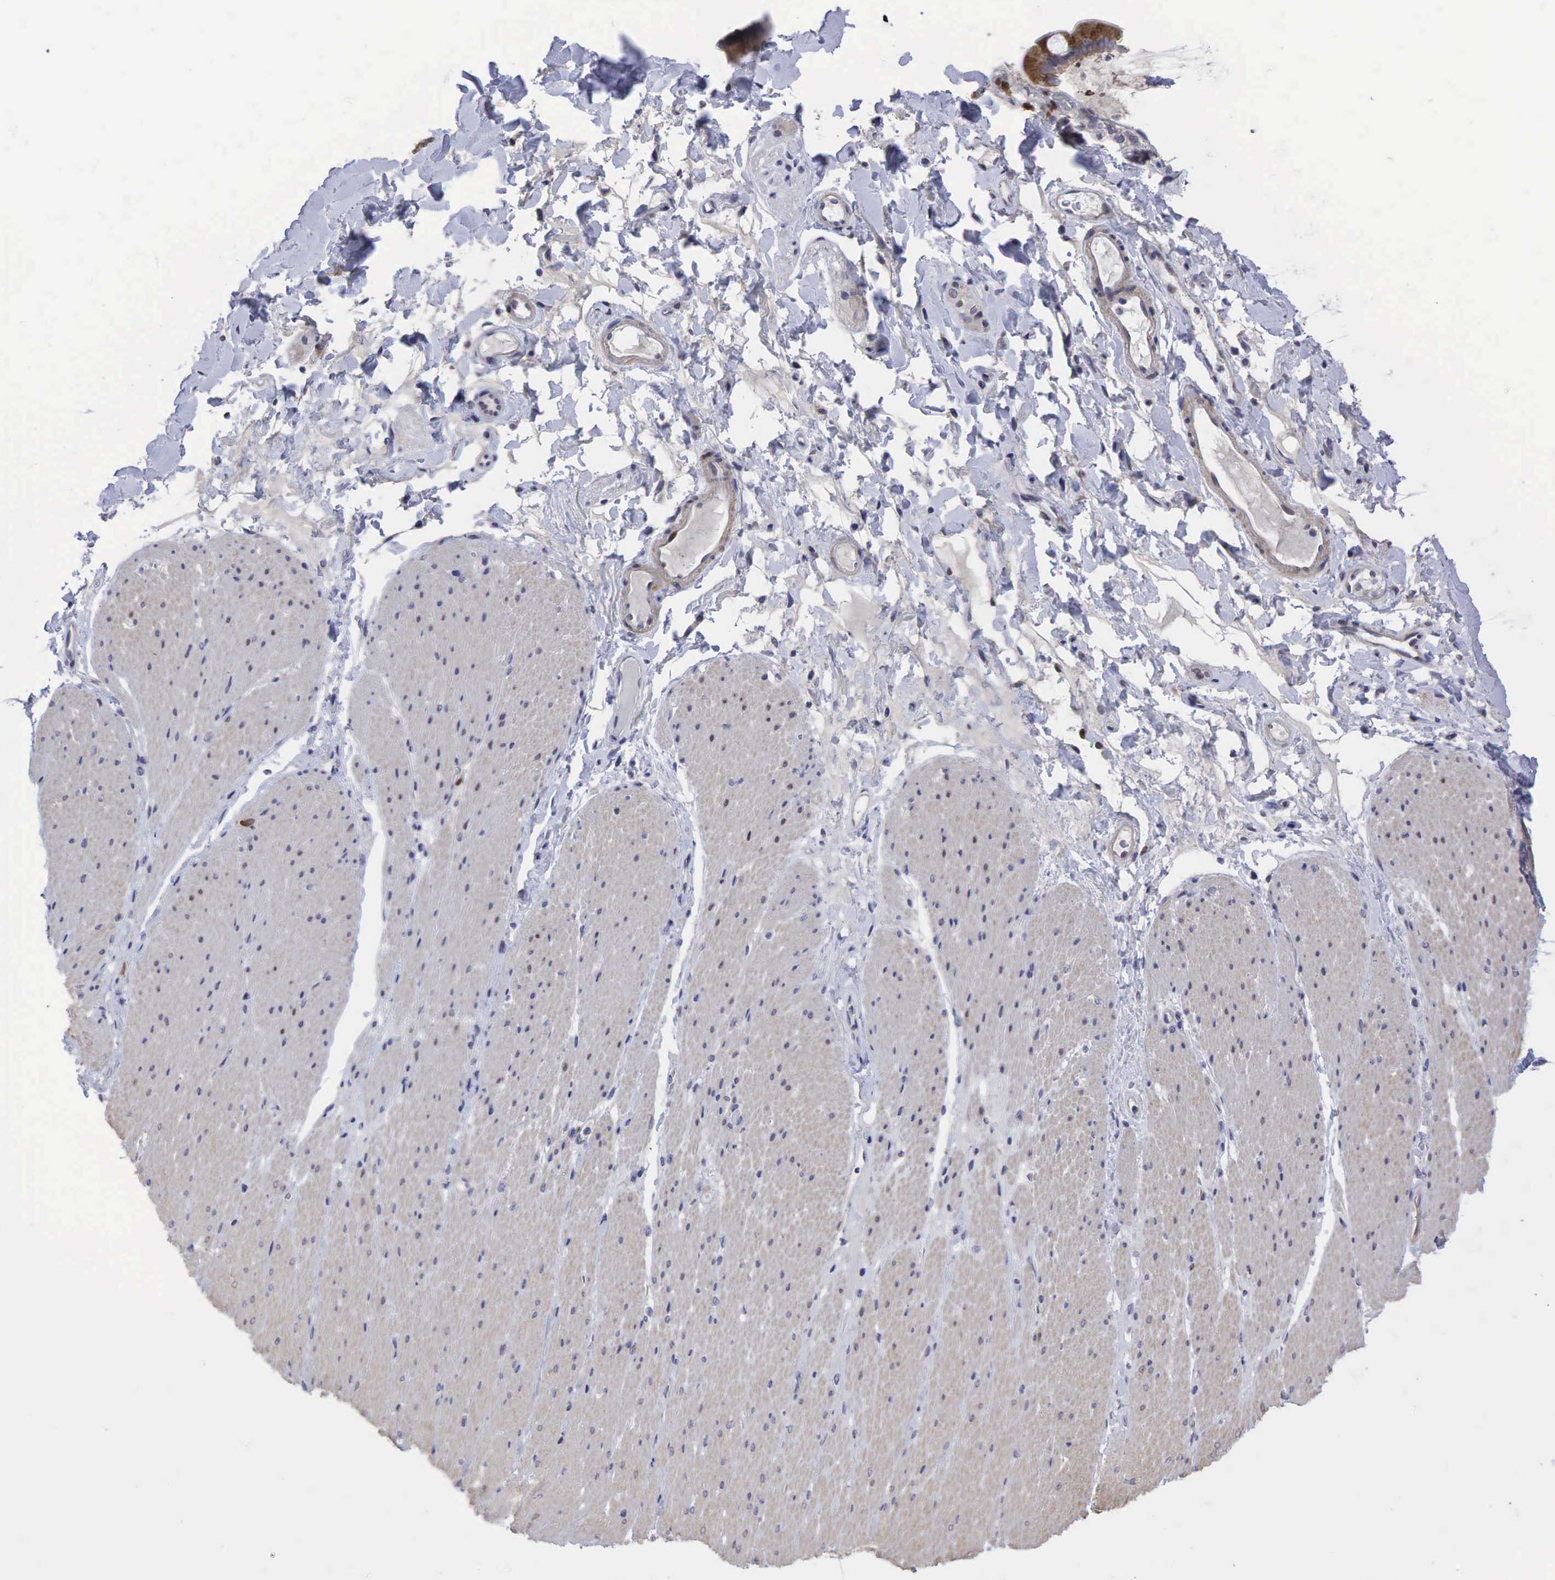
{"staining": {"intensity": "negative", "quantity": "none", "location": "none"}, "tissue": "adipose tissue", "cell_type": "Adipocytes", "image_type": "normal", "snomed": [{"axis": "morphology", "description": "Normal tissue, NOS"}, {"axis": "topography", "description": "Duodenum"}], "caption": "Immunohistochemistry (IHC) image of normal adipose tissue stained for a protein (brown), which shows no staining in adipocytes.", "gene": "CCND1", "patient": {"sex": "male", "age": 63}}